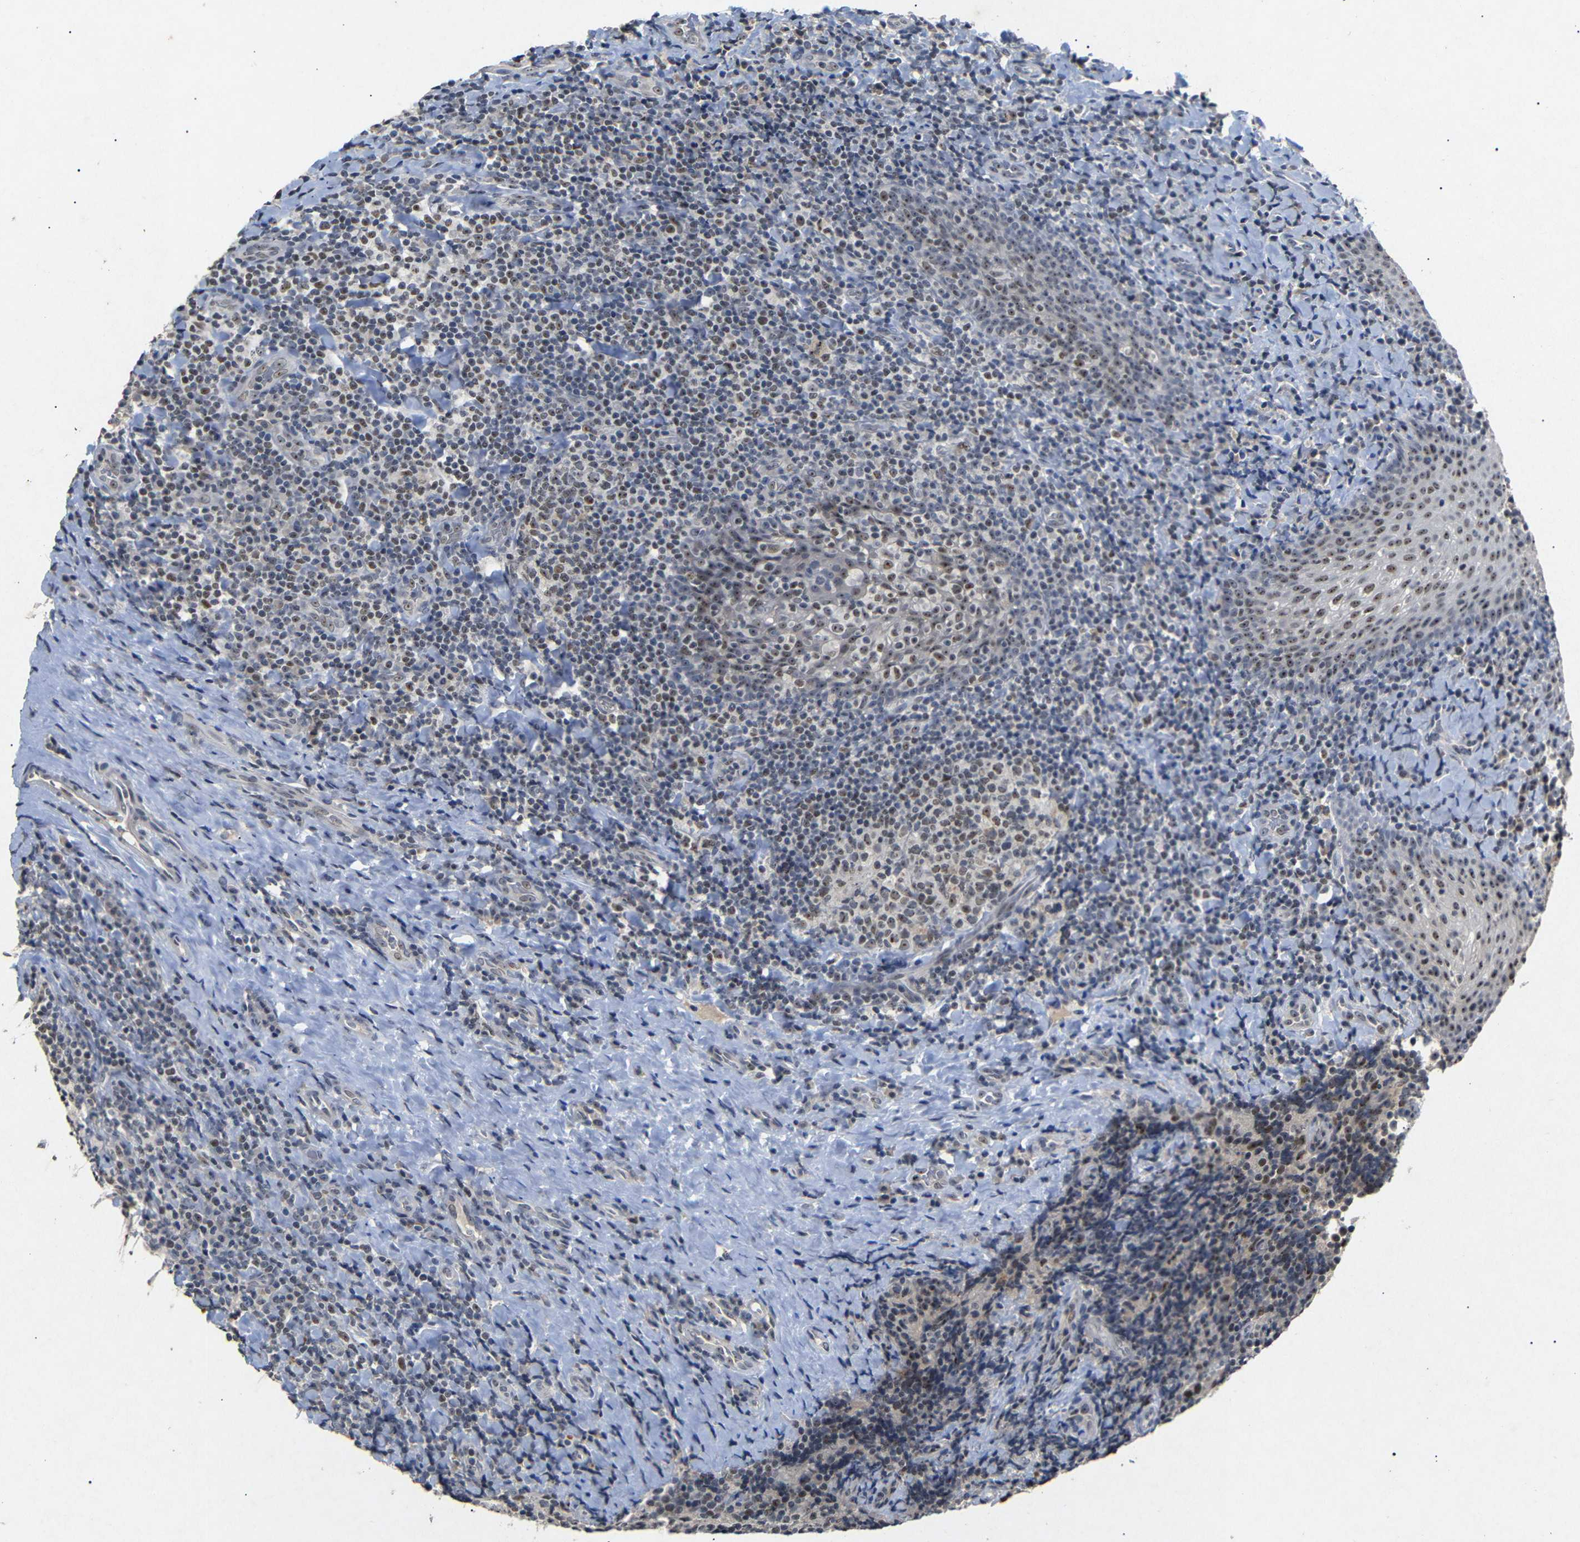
{"staining": {"intensity": "weak", "quantity": "25%-75%", "location": "nuclear"}, "tissue": "tonsil", "cell_type": "Germinal center cells", "image_type": "normal", "snomed": [{"axis": "morphology", "description": "Normal tissue, NOS"}, {"axis": "topography", "description": "Tonsil"}], "caption": "Immunohistochemistry staining of unremarkable tonsil, which demonstrates low levels of weak nuclear staining in approximately 25%-75% of germinal center cells indicating weak nuclear protein positivity. The staining was performed using DAB (brown) for protein detection and nuclei were counterstained in hematoxylin (blue).", "gene": "PARN", "patient": {"sex": "male", "age": 17}}